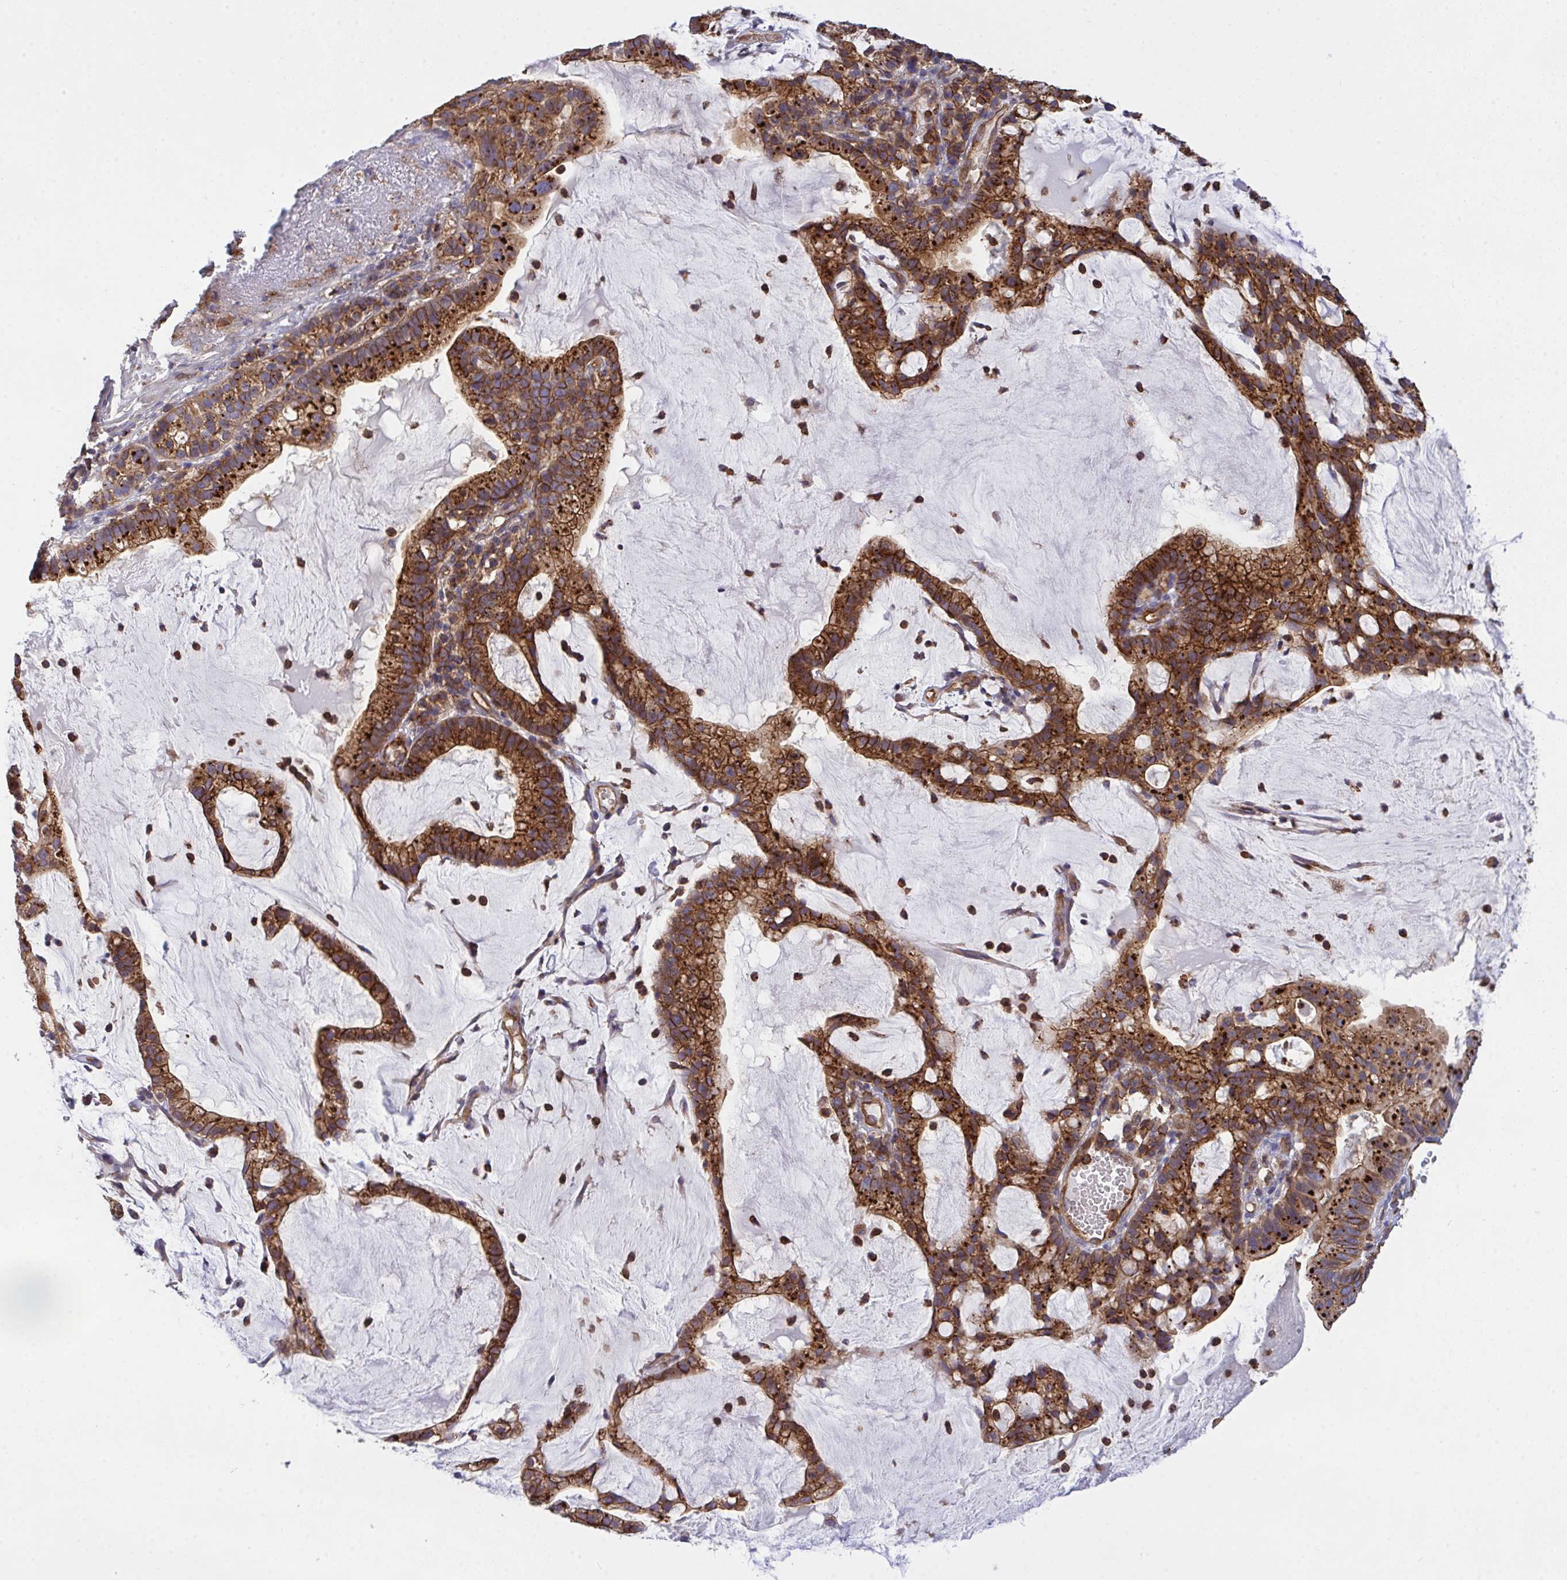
{"staining": {"intensity": "strong", "quantity": ">75%", "location": "cytoplasmic/membranous"}, "tissue": "cervical cancer", "cell_type": "Tumor cells", "image_type": "cancer", "snomed": [{"axis": "morphology", "description": "Adenocarcinoma, NOS"}, {"axis": "topography", "description": "Cervix"}], "caption": "The histopathology image exhibits immunohistochemical staining of cervical adenocarcinoma. There is strong cytoplasmic/membranous expression is seen in approximately >75% of tumor cells.", "gene": "C4orf36", "patient": {"sex": "female", "age": 41}}